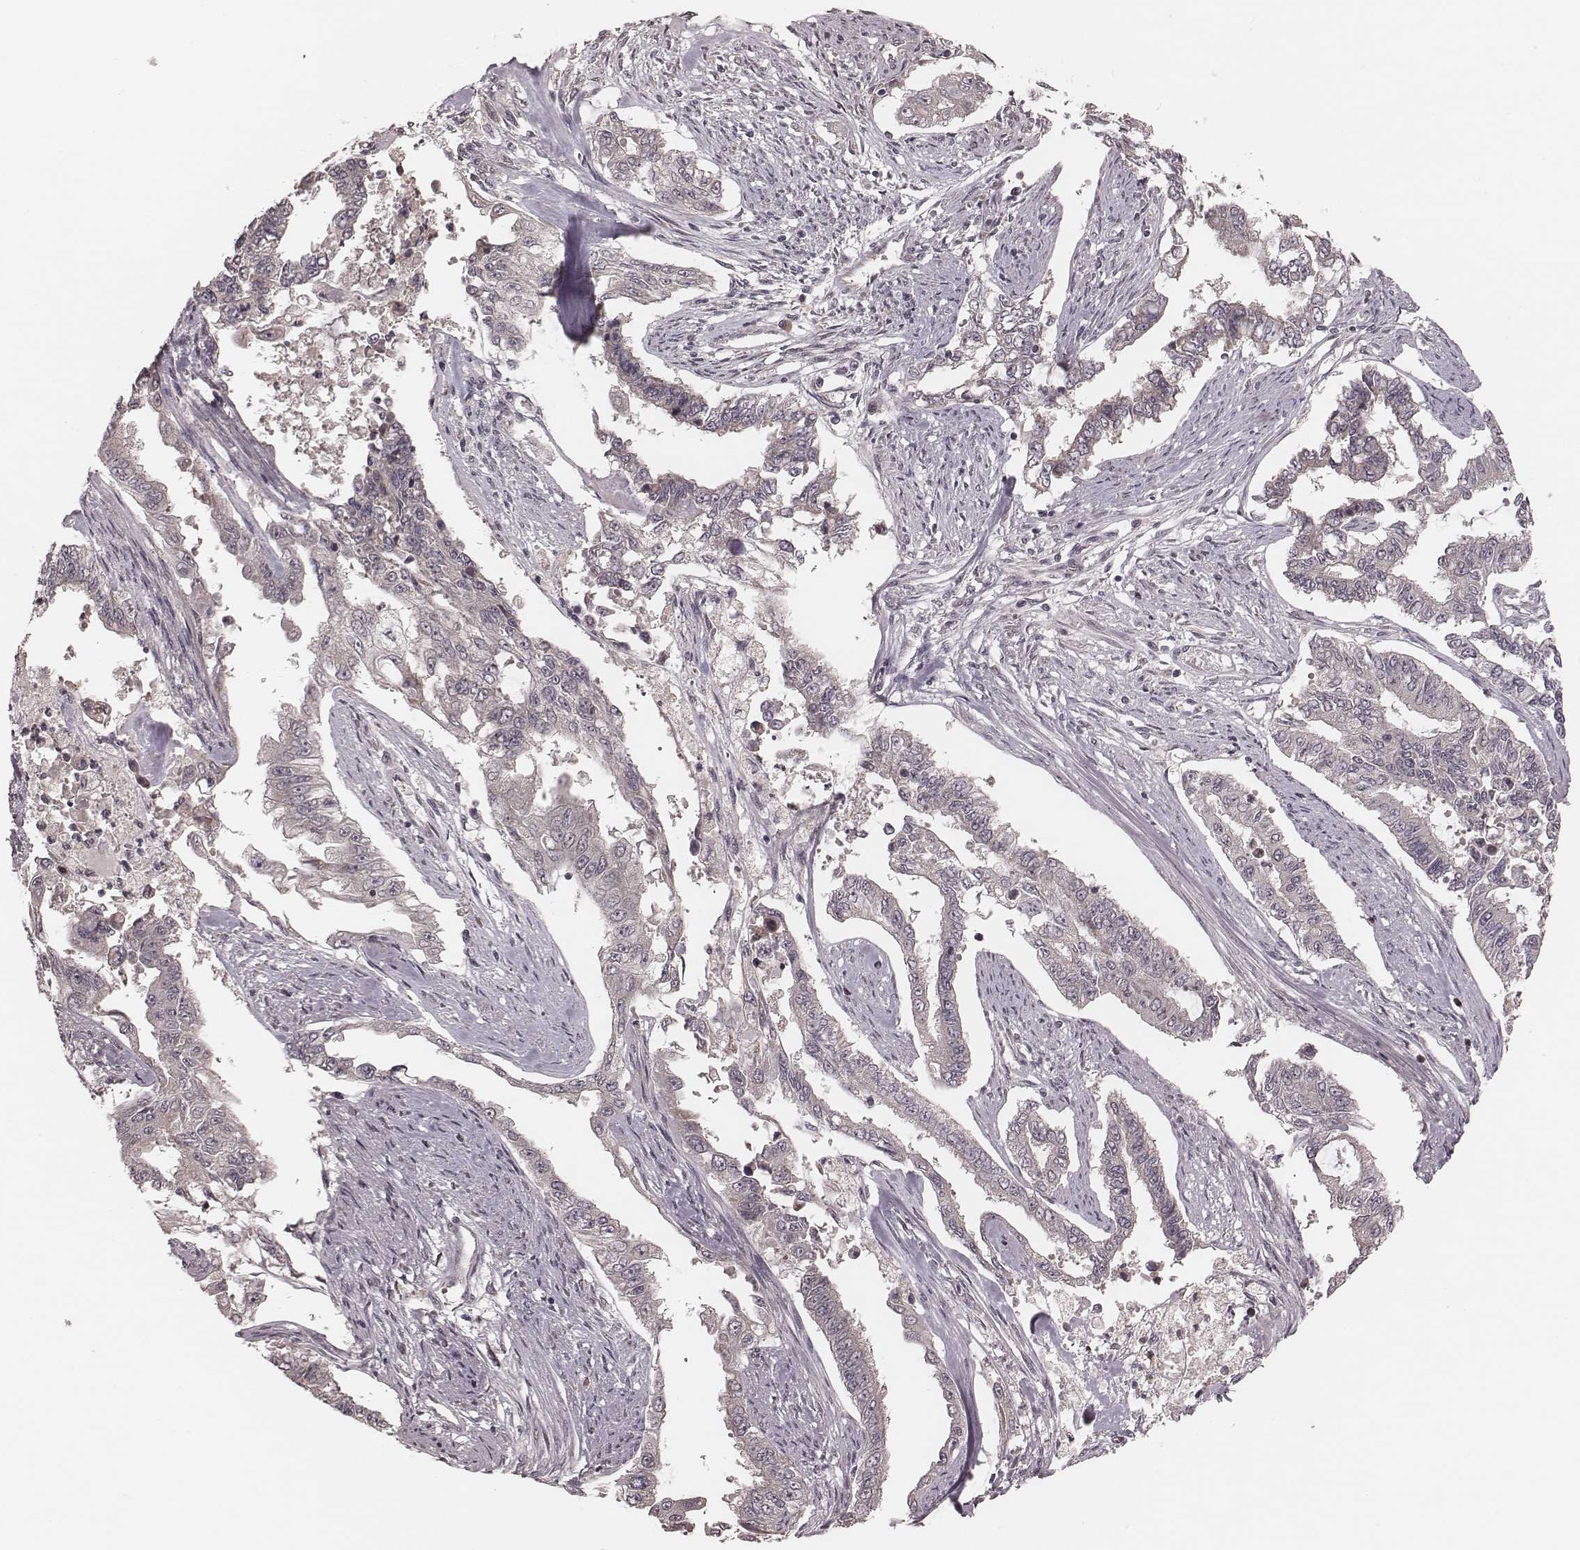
{"staining": {"intensity": "negative", "quantity": "none", "location": "none"}, "tissue": "endometrial cancer", "cell_type": "Tumor cells", "image_type": "cancer", "snomed": [{"axis": "morphology", "description": "Adenocarcinoma, NOS"}, {"axis": "topography", "description": "Uterus"}], "caption": "A photomicrograph of human endometrial cancer (adenocarcinoma) is negative for staining in tumor cells.", "gene": "IL5", "patient": {"sex": "female", "age": 59}}